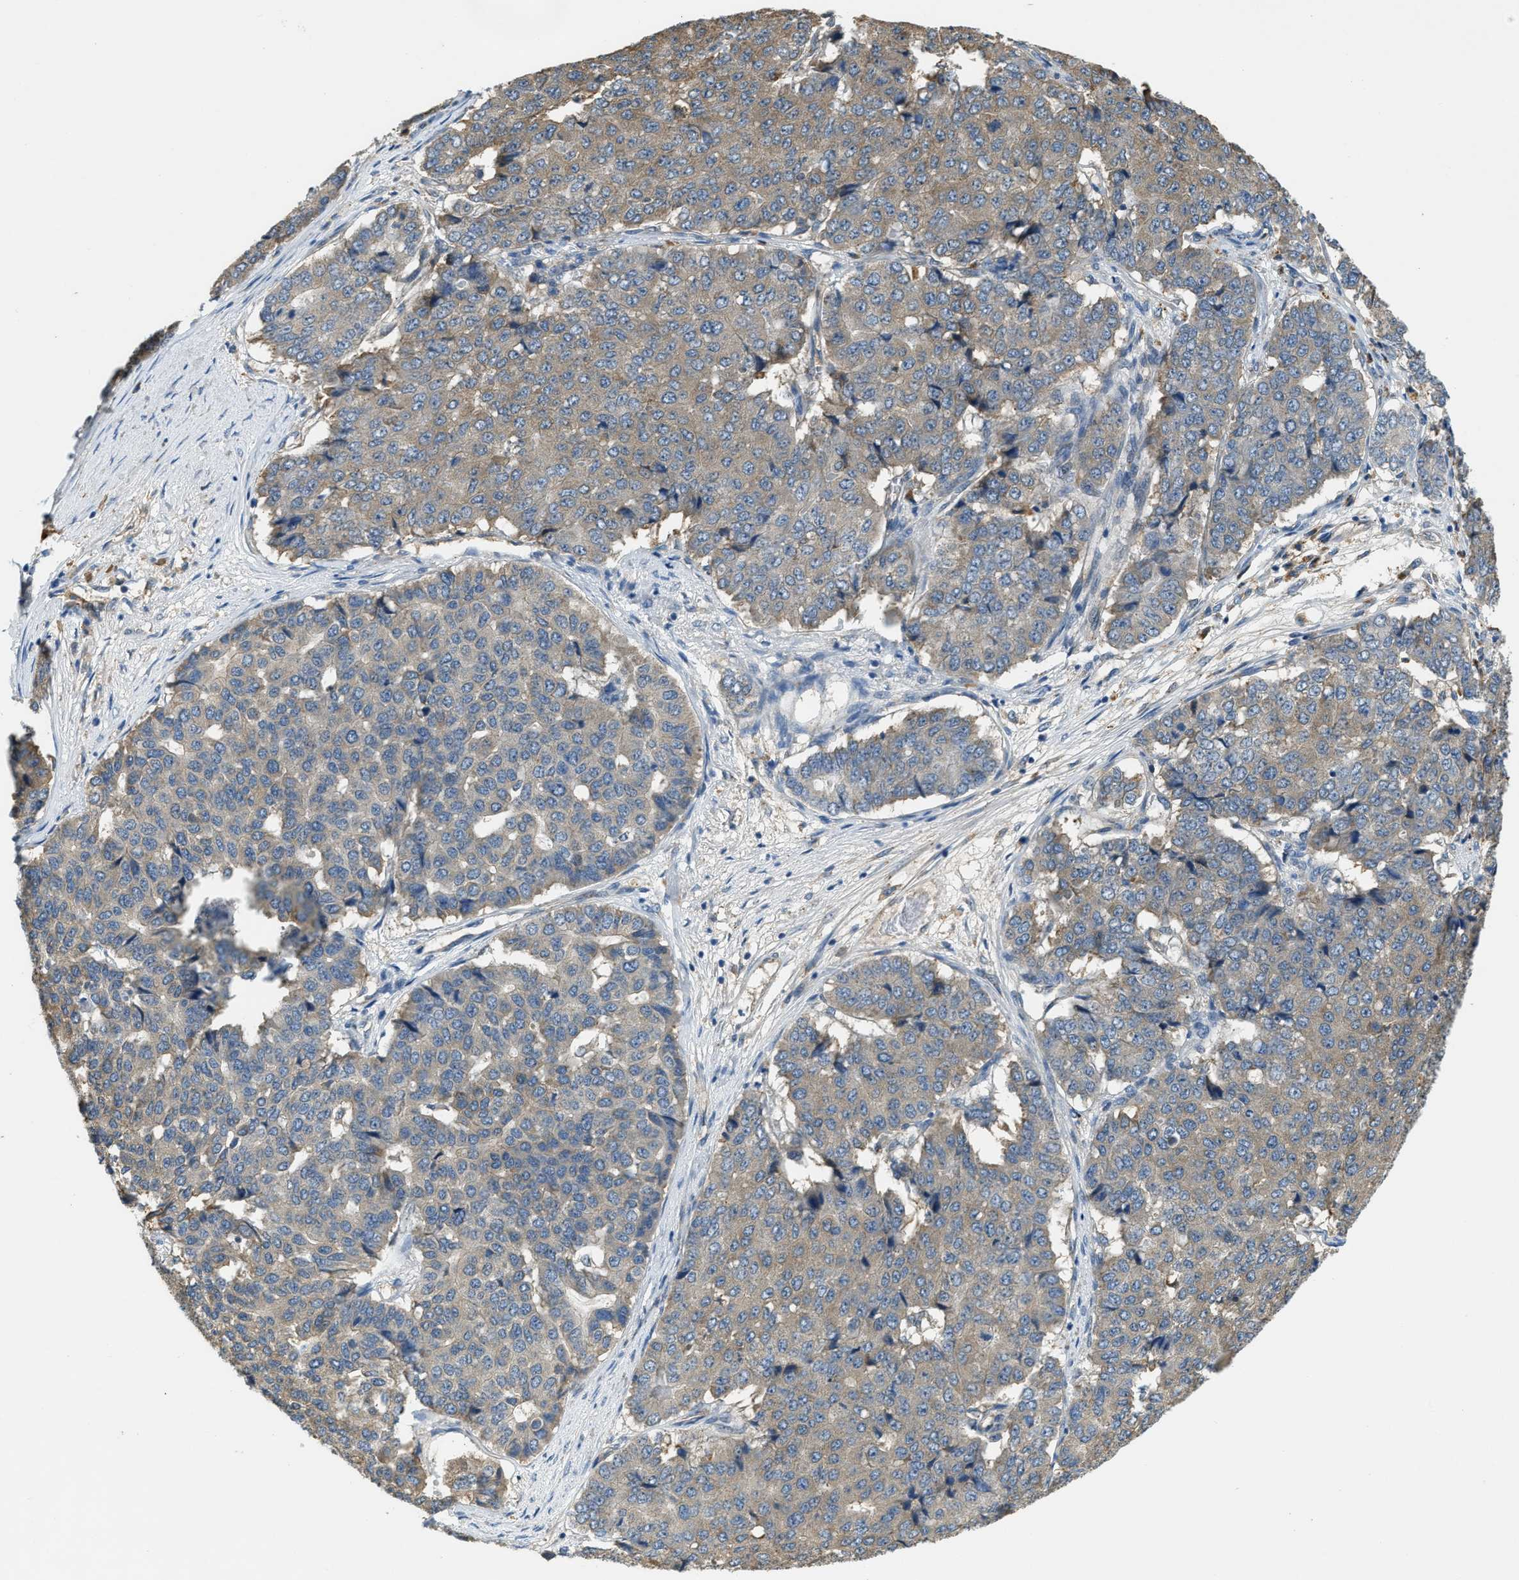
{"staining": {"intensity": "moderate", "quantity": ">75%", "location": "cytoplasmic/membranous"}, "tissue": "pancreatic cancer", "cell_type": "Tumor cells", "image_type": "cancer", "snomed": [{"axis": "morphology", "description": "Adenocarcinoma, NOS"}, {"axis": "topography", "description": "Pancreas"}], "caption": "Human pancreatic adenocarcinoma stained for a protein (brown) shows moderate cytoplasmic/membranous positive expression in about >75% of tumor cells.", "gene": "CFLAR", "patient": {"sex": "male", "age": 50}}